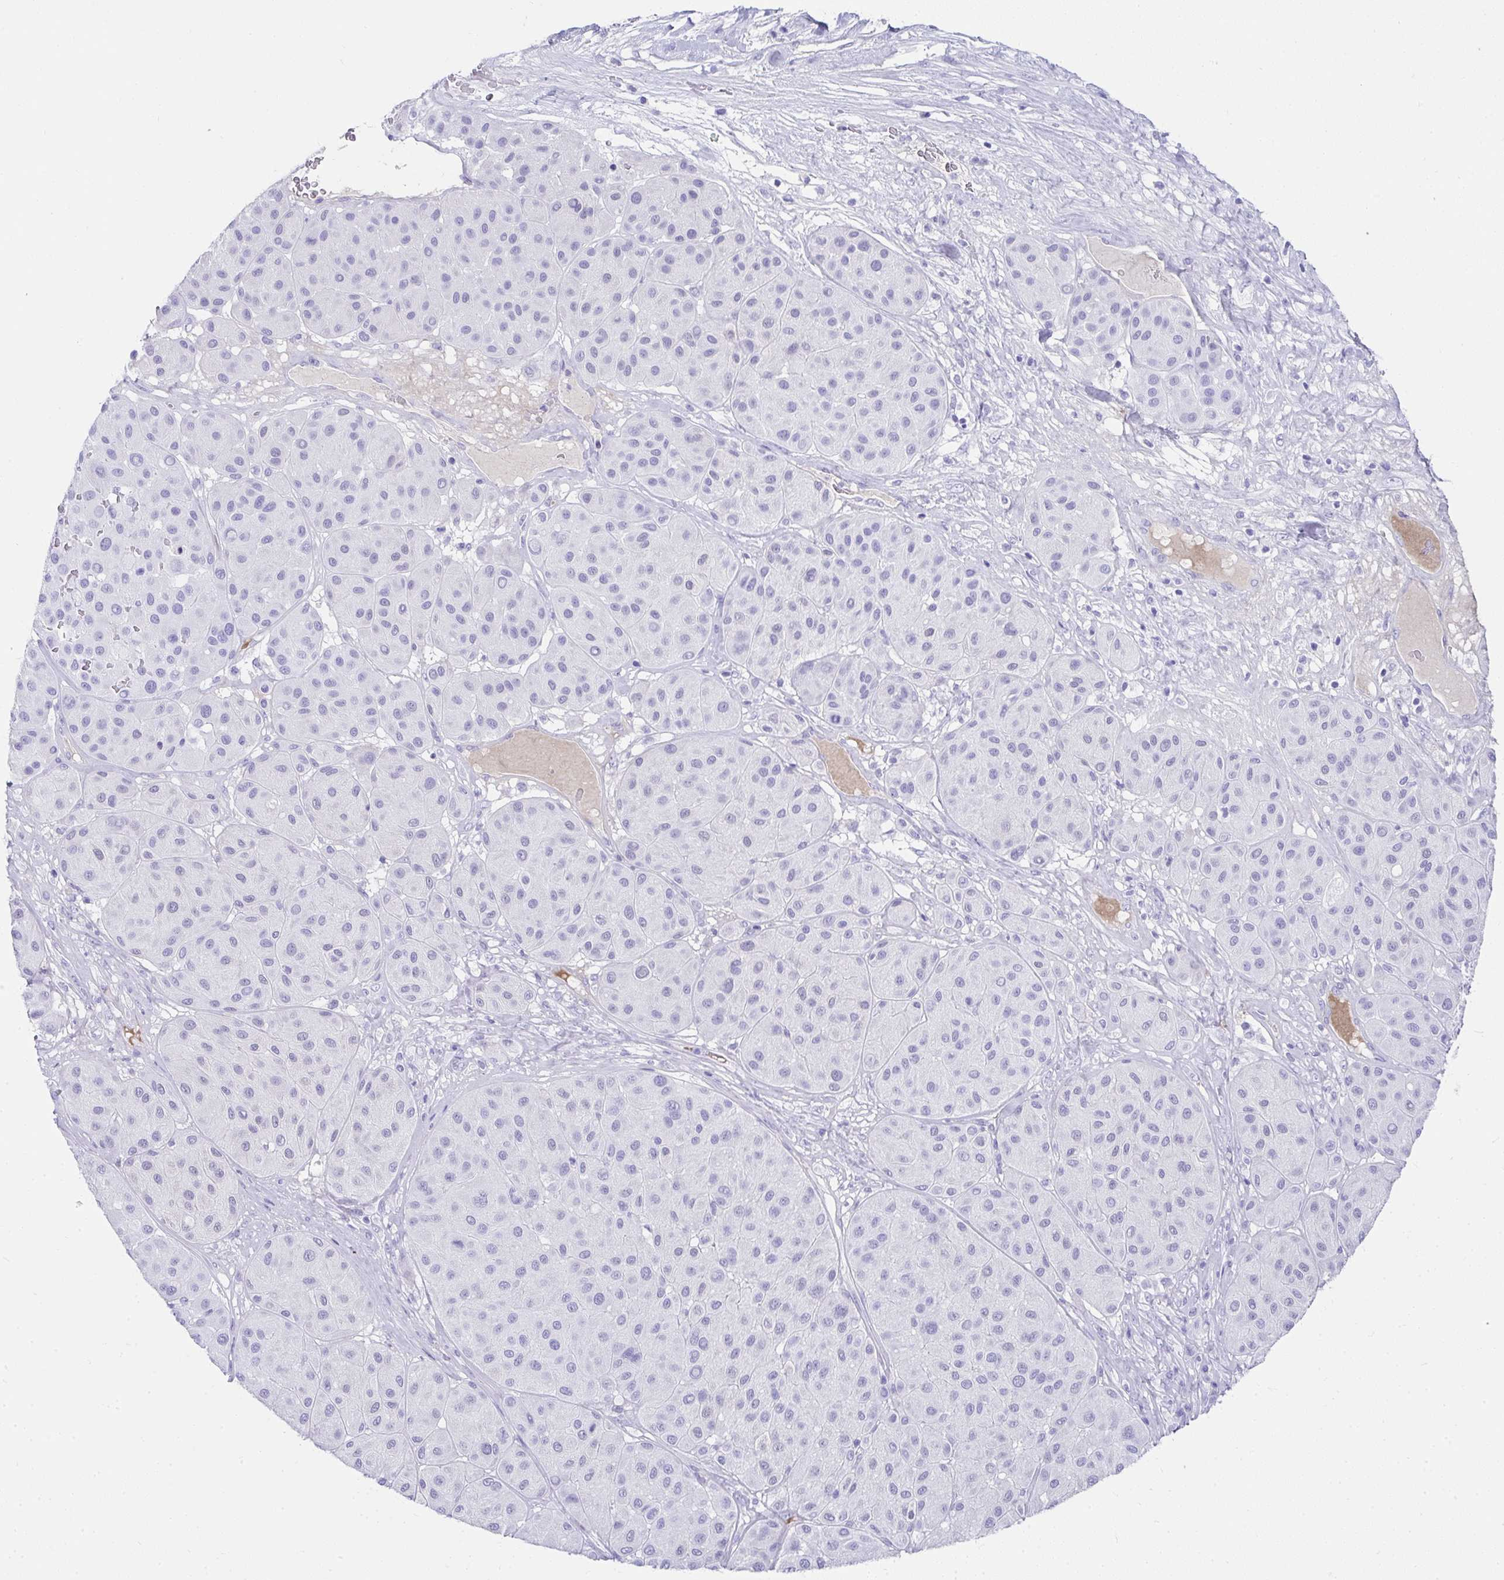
{"staining": {"intensity": "negative", "quantity": "none", "location": "none"}, "tissue": "melanoma", "cell_type": "Tumor cells", "image_type": "cancer", "snomed": [{"axis": "morphology", "description": "Malignant melanoma, Metastatic site"}, {"axis": "topography", "description": "Smooth muscle"}], "caption": "The image demonstrates no significant positivity in tumor cells of malignant melanoma (metastatic site).", "gene": "TNNT1", "patient": {"sex": "male", "age": 41}}